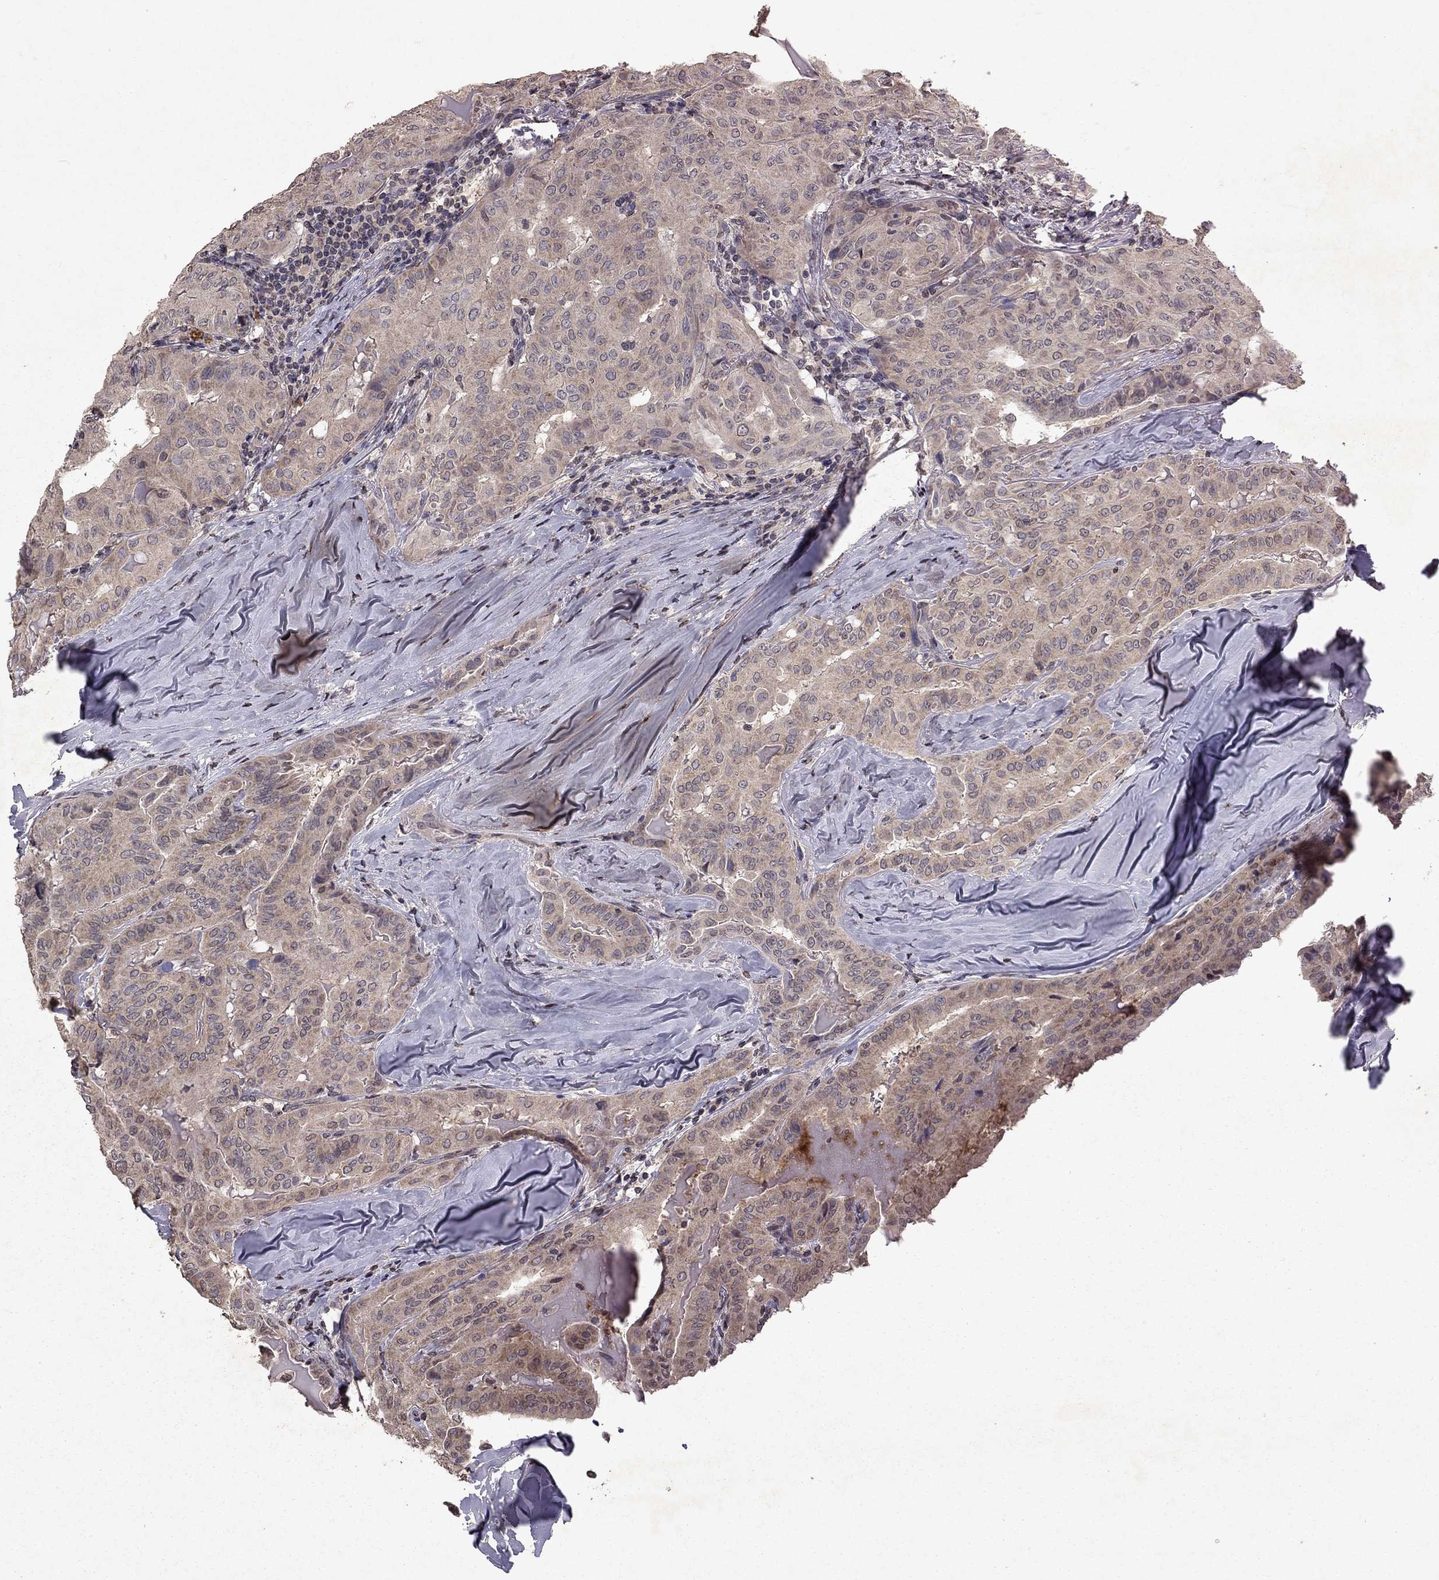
{"staining": {"intensity": "weak", "quantity": ">75%", "location": "cytoplasmic/membranous"}, "tissue": "thyroid cancer", "cell_type": "Tumor cells", "image_type": "cancer", "snomed": [{"axis": "morphology", "description": "Papillary adenocarcinoma, NOS"}, {"axis": "topography", "description": "Thyroid gland"}], "caption": "A brown stain highlights weak cytoplasmic/membranous positivity of a protein in thyroid cancer (papillary adenocarcinoma) tumor cells.", "gene": "TTC38", "patient": {"sex": "female", "age": 68}}